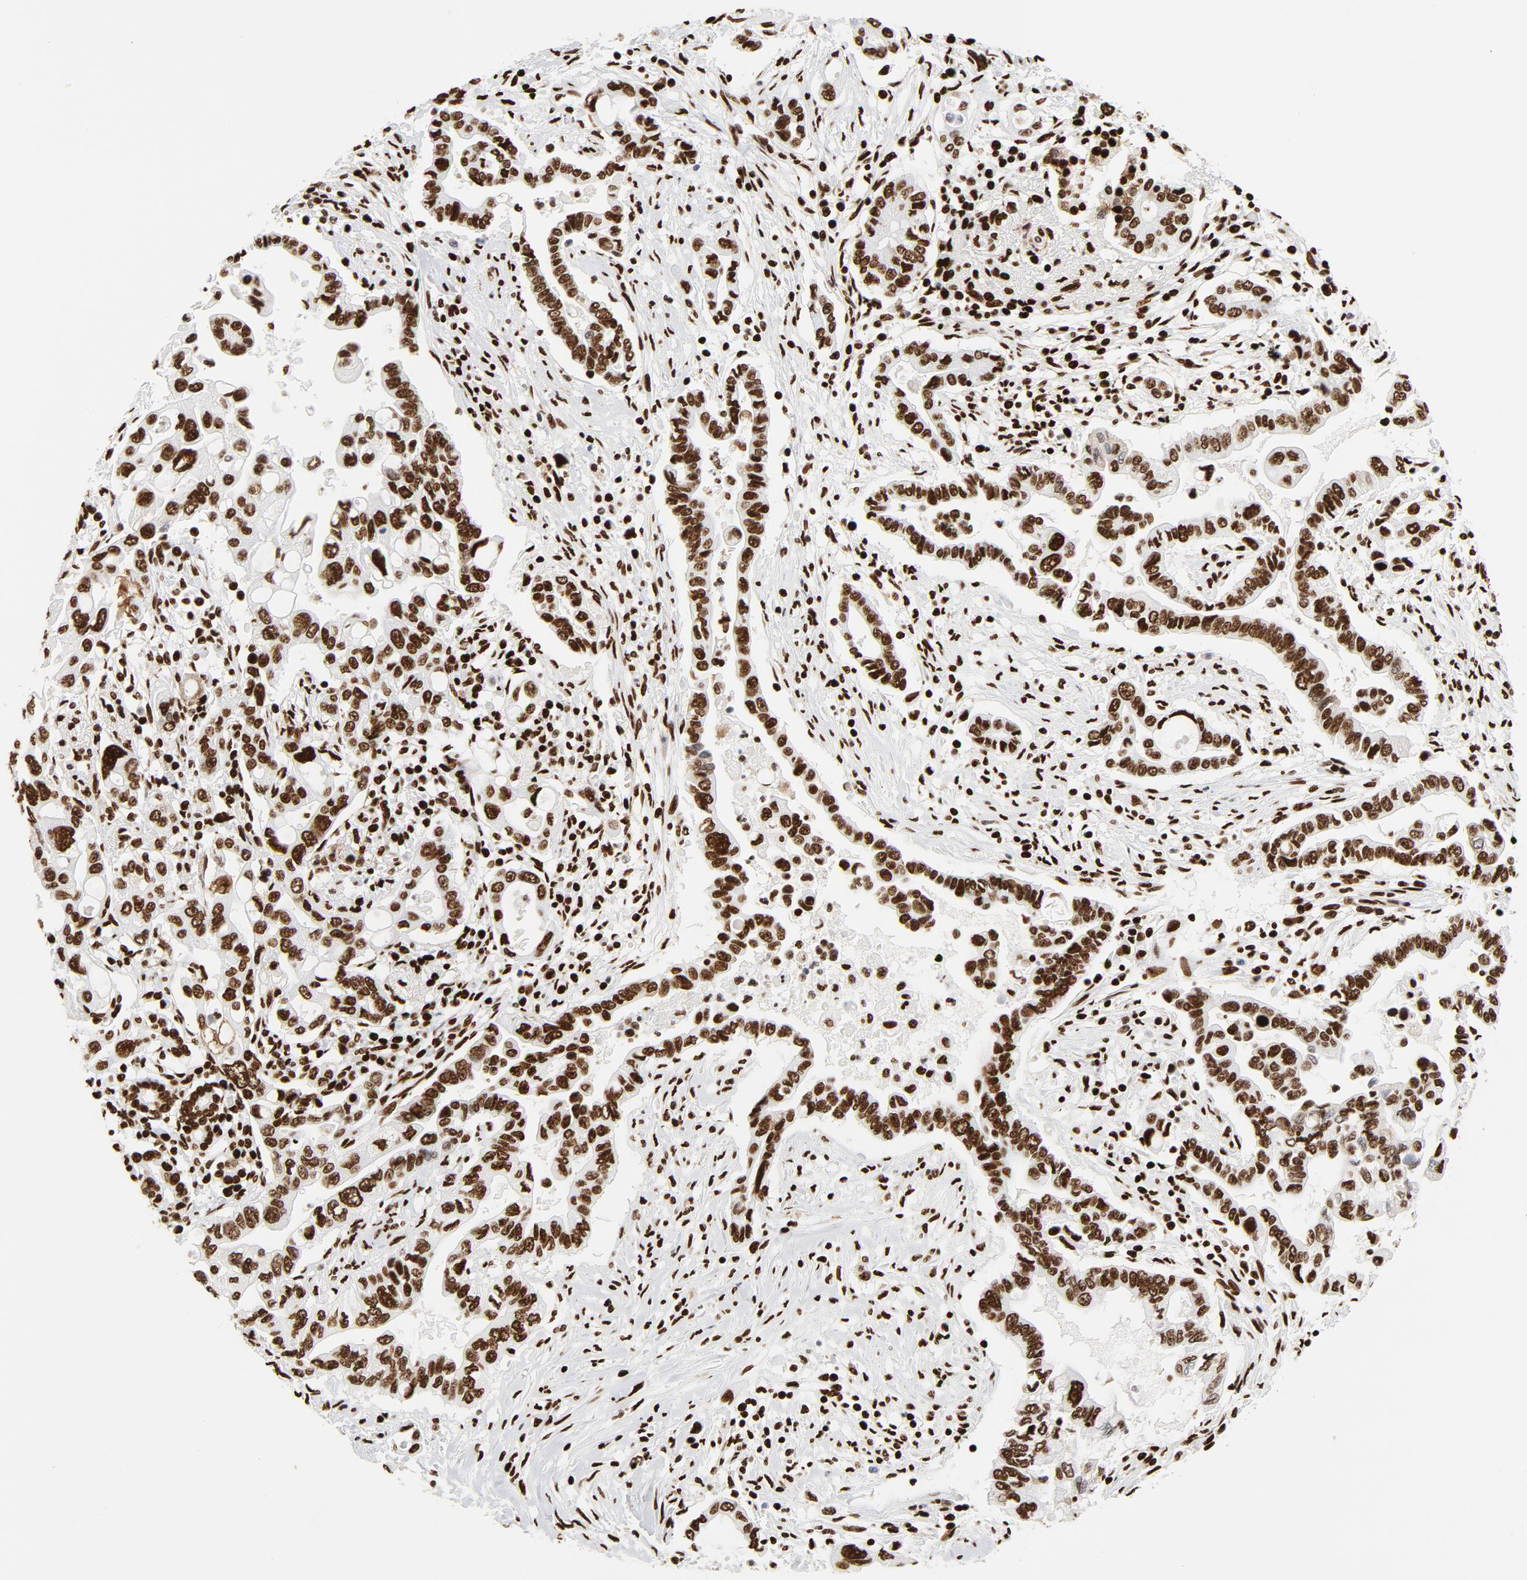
{"staining": {"intensity": "strong", "quantity": ">75%", "location": "nuclear"}, "tissue": "pancreatic cancer", "cell_type": "Tumor cells", "image_type": "cancer", "snomed": [{"axis": "morphology", "description": "Adenocarcinoma, NOS"}, {"axis": "topography", "description": "Pancreas"}], "caption": "A brown stain shows strong nuclear expression of a protein in human adenocarcinoma (pancreatic) tumor cells.", "gene": "XRCC6", "patient": {"sex": "female", "age": 57}}